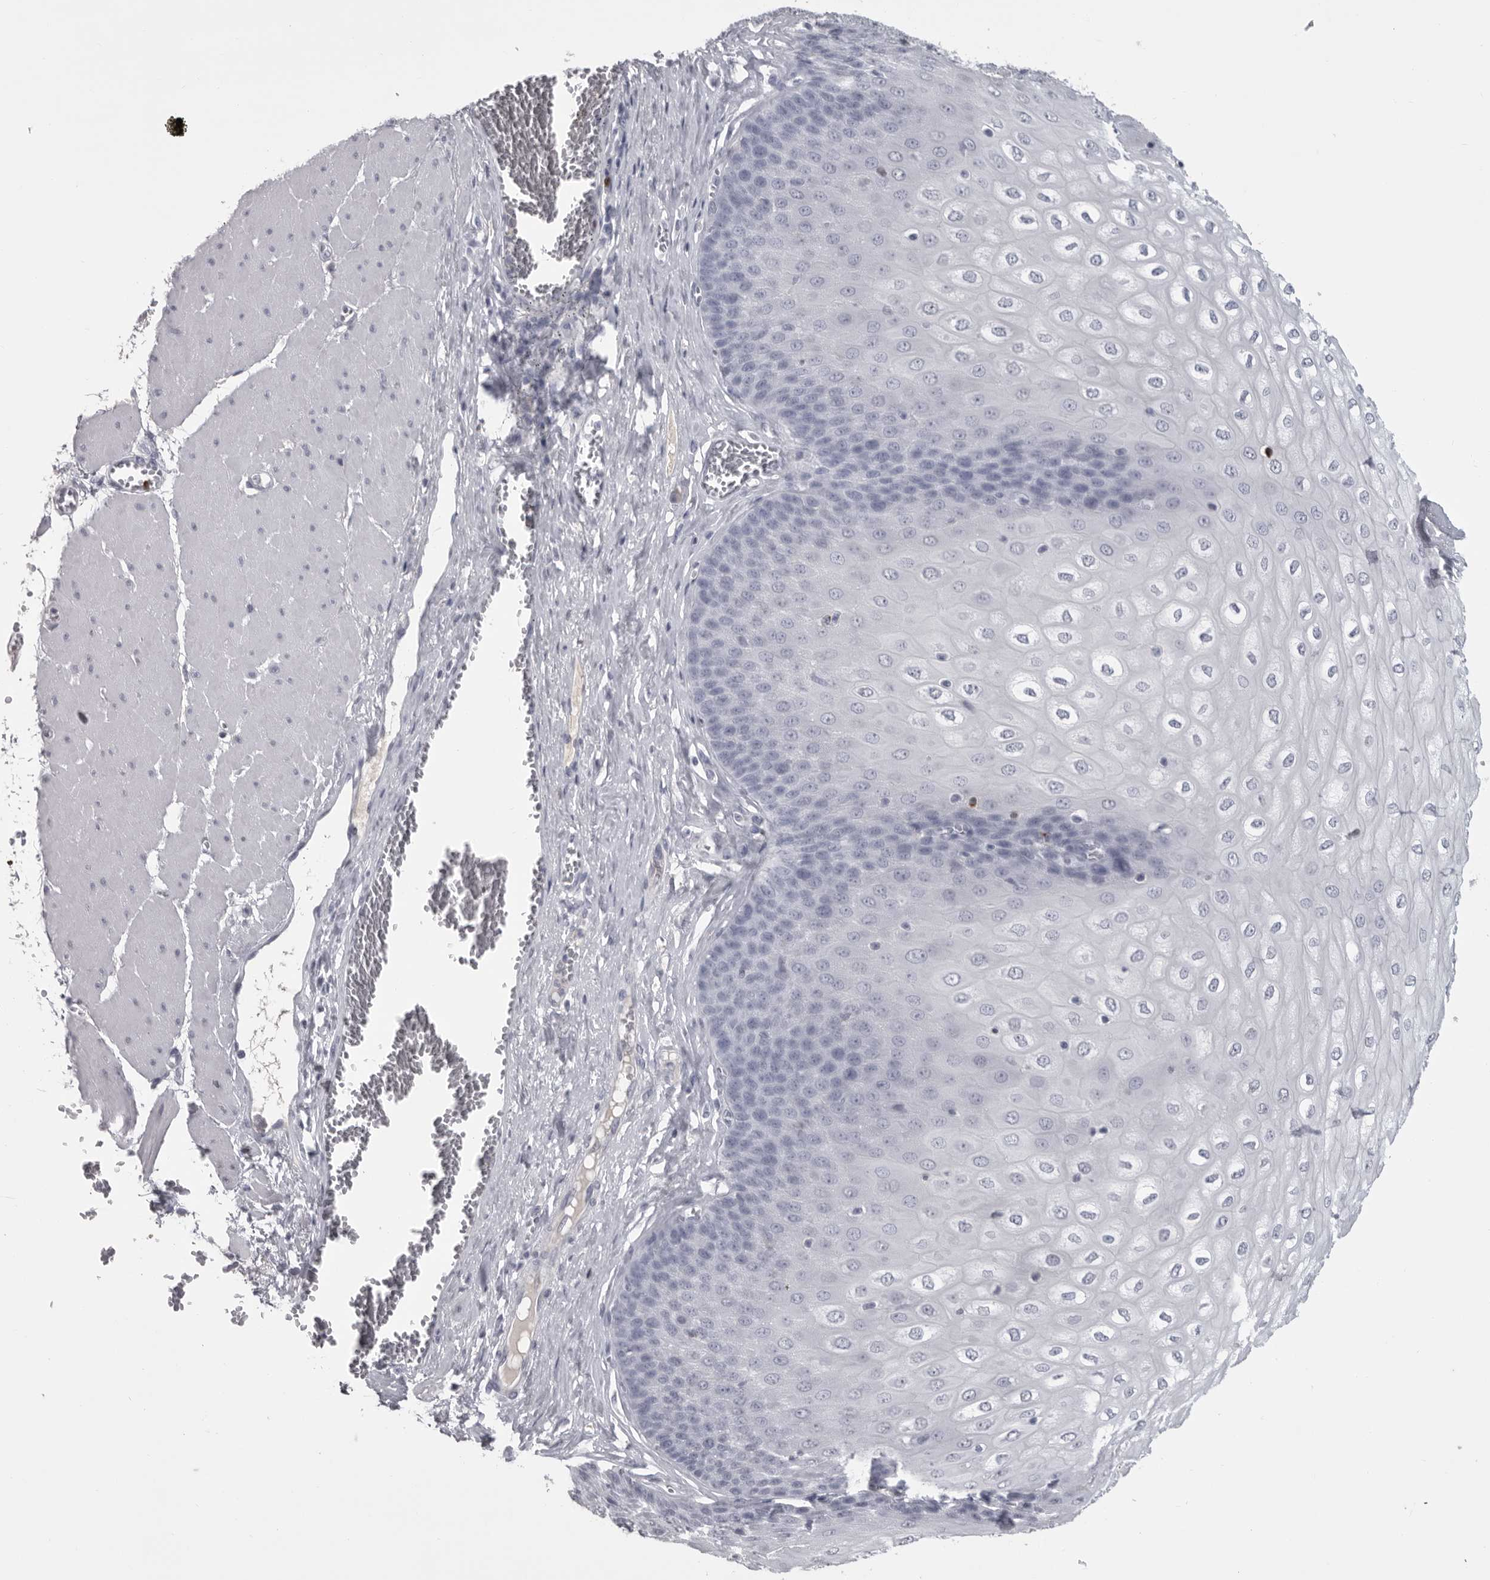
{"staining": {"intensity": "negative", "quantity": "none", "location": "none"}, "tissue": "esophagus", "cell_type": "Squamous epithelial cells", "image_type": "normal", "snomed": [{"axis": "morphology", "description": "Normal tissue, NOS"}, {"axis": "topography", "description": "Esophagus"}], "caption": "Immunohistochemistry micrograph of normal esophagus: human esophagus stained with DAB exhibits no significant protein staining in squamous epithelial cells. (Immunohistochemistry, brightfield microscopy, high magnification).", "gene": "GNLY", "patient": {"sex": "male", "age": 60}}